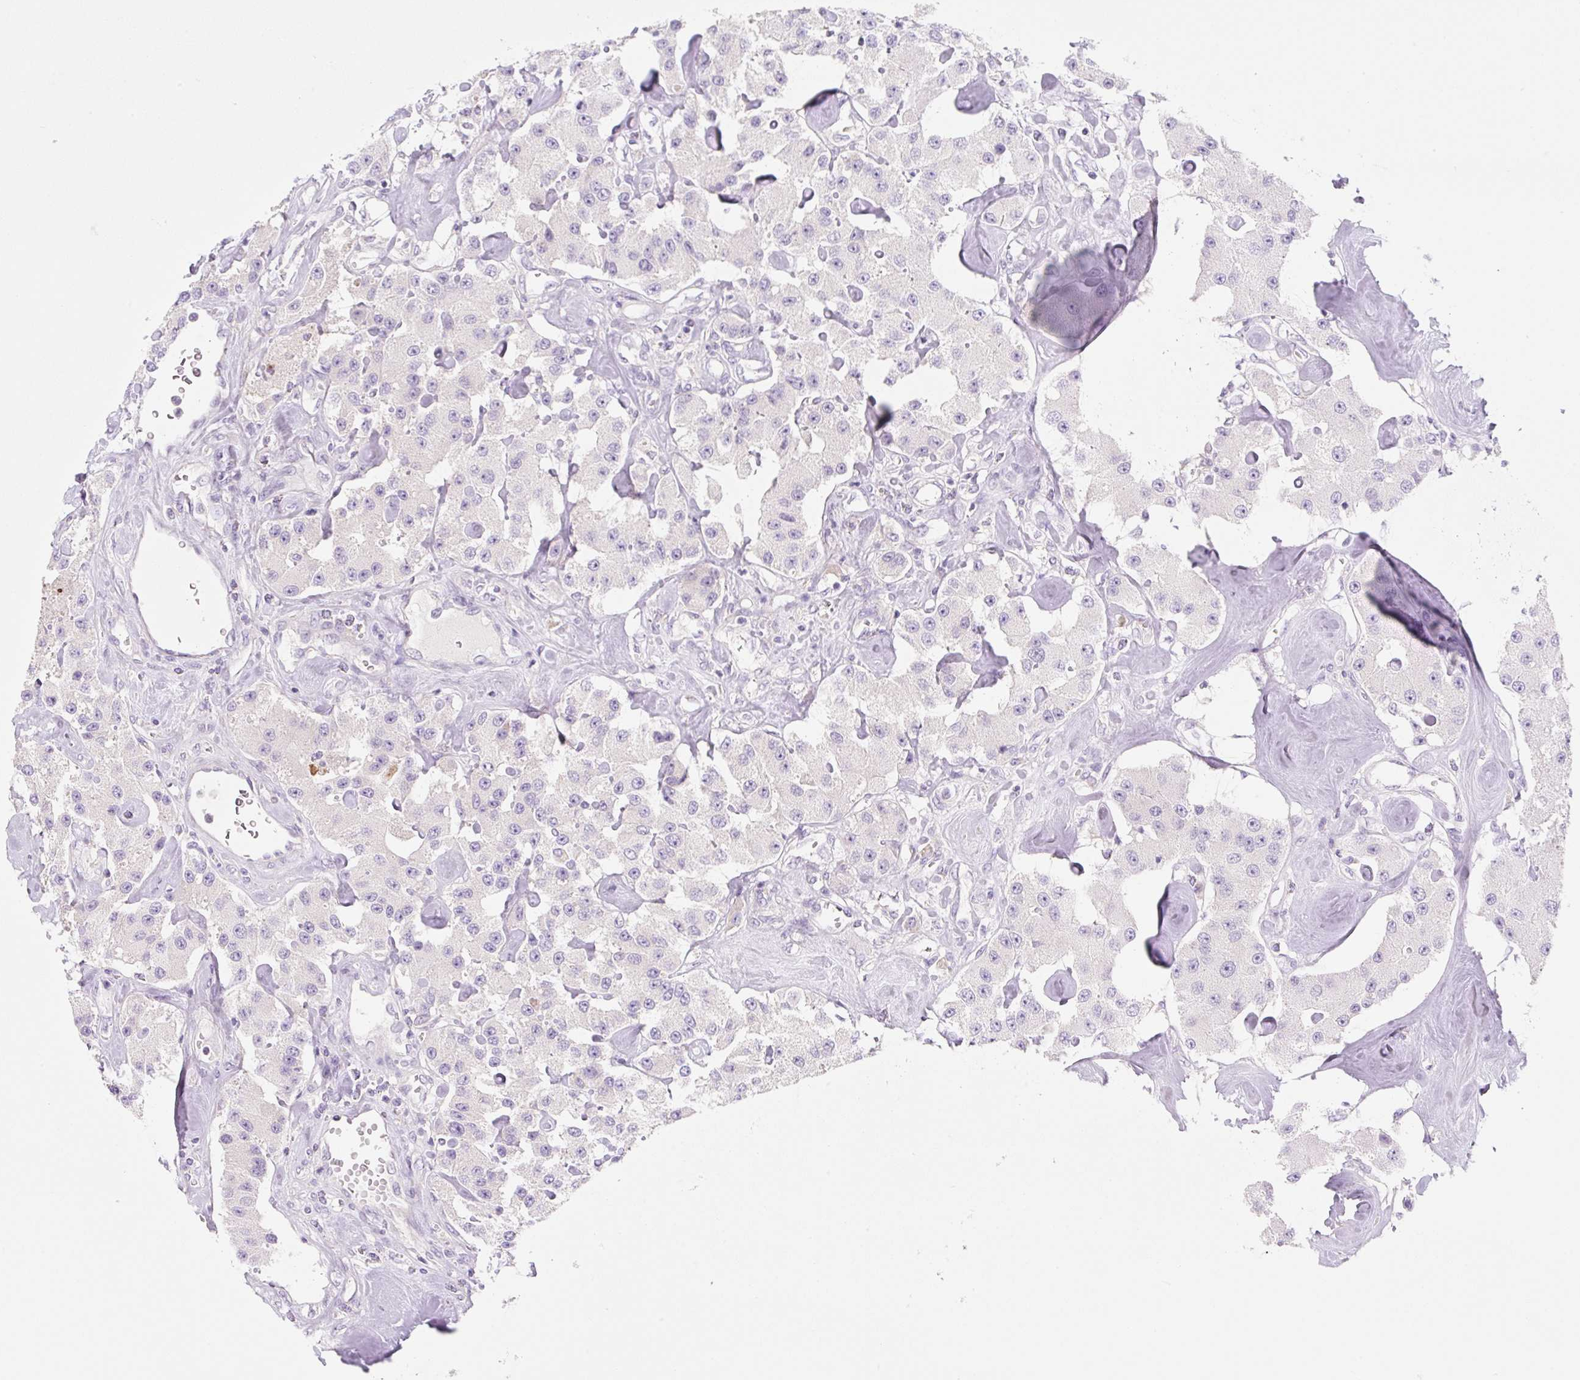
{"staining": {"intensity": "negative", "quantity": "none", "location": "none"}, "tissue": "carcinoid", "cell_type": "Tumor cells", "image_type": "cancer", "snomed": [{"axis": "morphology", "description": "Carcinoid, malignant, NOS"}, {"axis": "topography", "description": "Pancreas"}], "caption": "Carcinoid was stained to show a protein in brown. There is no significant staining in tumor cells.", "gene": "LYVE1", "patient": {"sex": "male", "age": 41}}